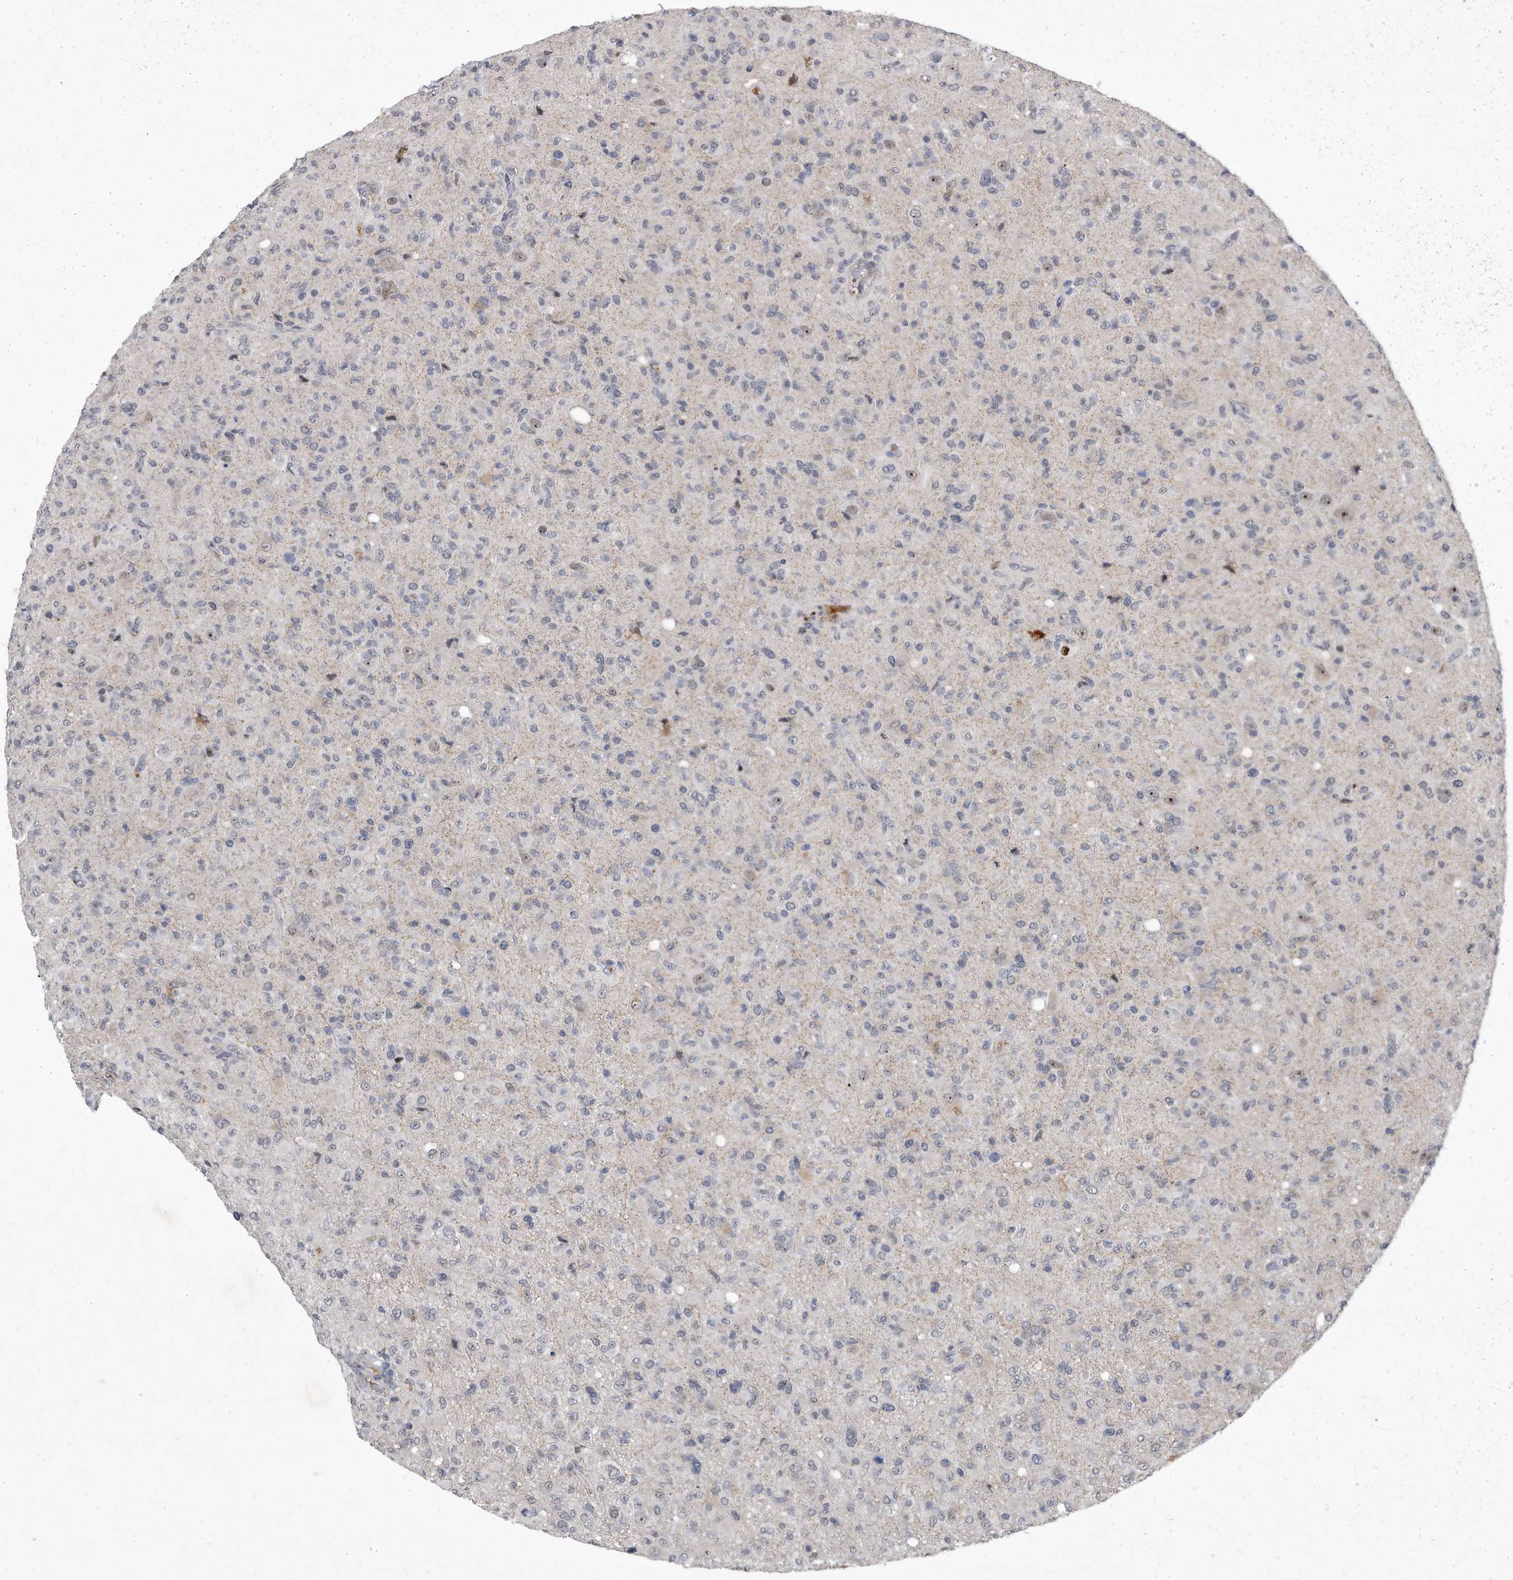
{"staining": {"intensity": "negative", "quantity": "none", "location": "none"}, "tissue": "glioma", "cell_type": "Tumor cells", "image_type": "cancer", "snomed": [{"axis": "morphology", "description": "Glioma, malignant, High grade"}, {"axis": "topography", "description": "Brain"}], "caption": "Immunohistochemistry of human malignant glioma (high-grade) reveals no expression in tumor cells. The staining is performed using DAB (3,3'-diaminobenzidine) brown chromogen with nuclei counter-stained in using hematoxylin.", "gene": "PGBD2", "patient": {"sex": "female", "age": 57}}